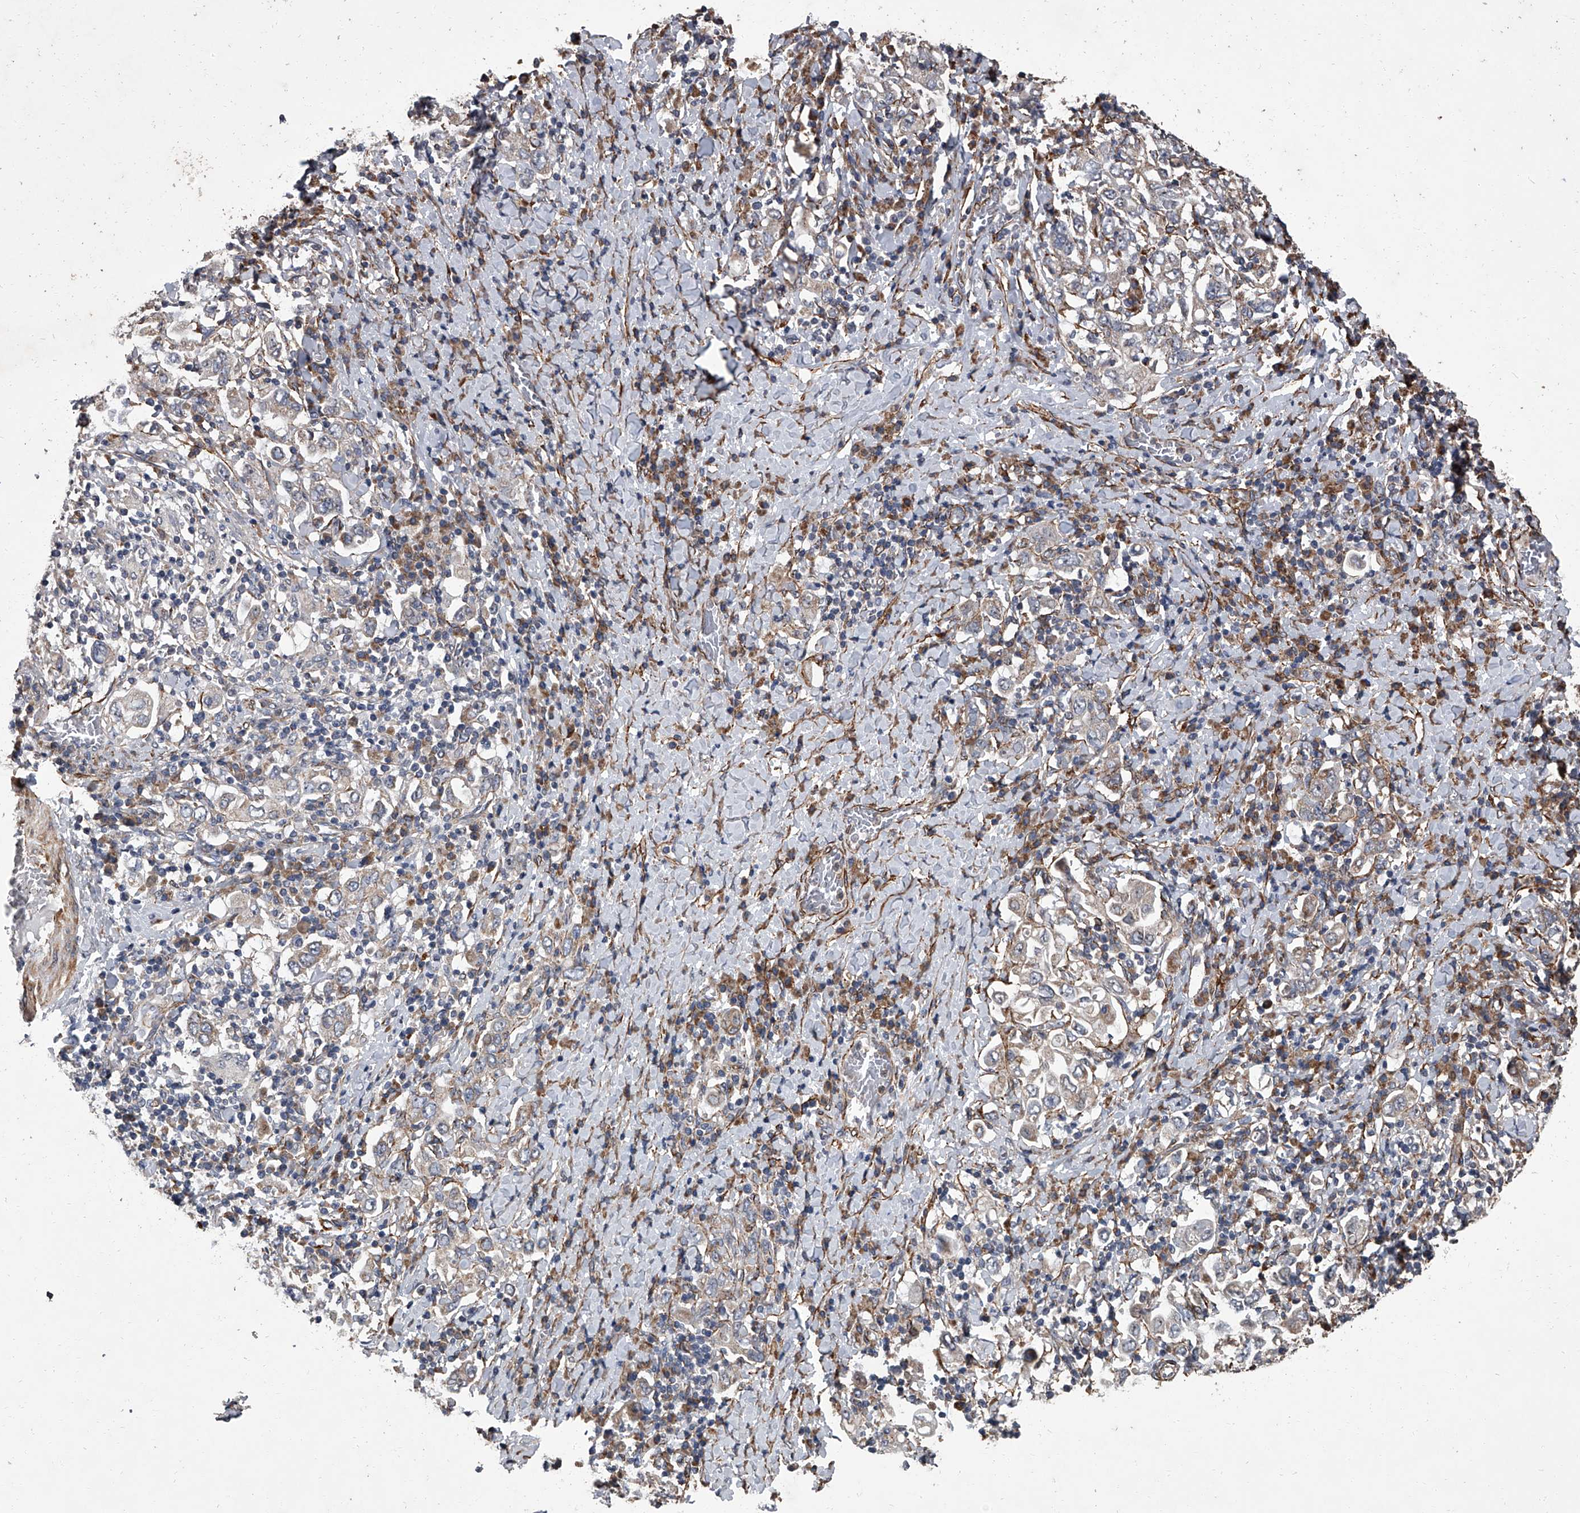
{"staining": {"intensity": "weak", "quantity": "25%-75%", "location": "cytoplasmic/membranous"}, "tissue": "stomach cancer", "cell_type": "Tumor cells", "image_type": "cancer", "snomed": [{"axis": "morphology", "description": "Adenocarcinoma, NOS"}, {"axis": "topography", "description": "Stomach, upper"}], "caption": "Weak cytoplasmic/membranous staining is seen in approximately 25%-75% of tumor cells in stomach cancer.", "gene": "SIRT4", "patient": {"sex": "male", "age": 62}}